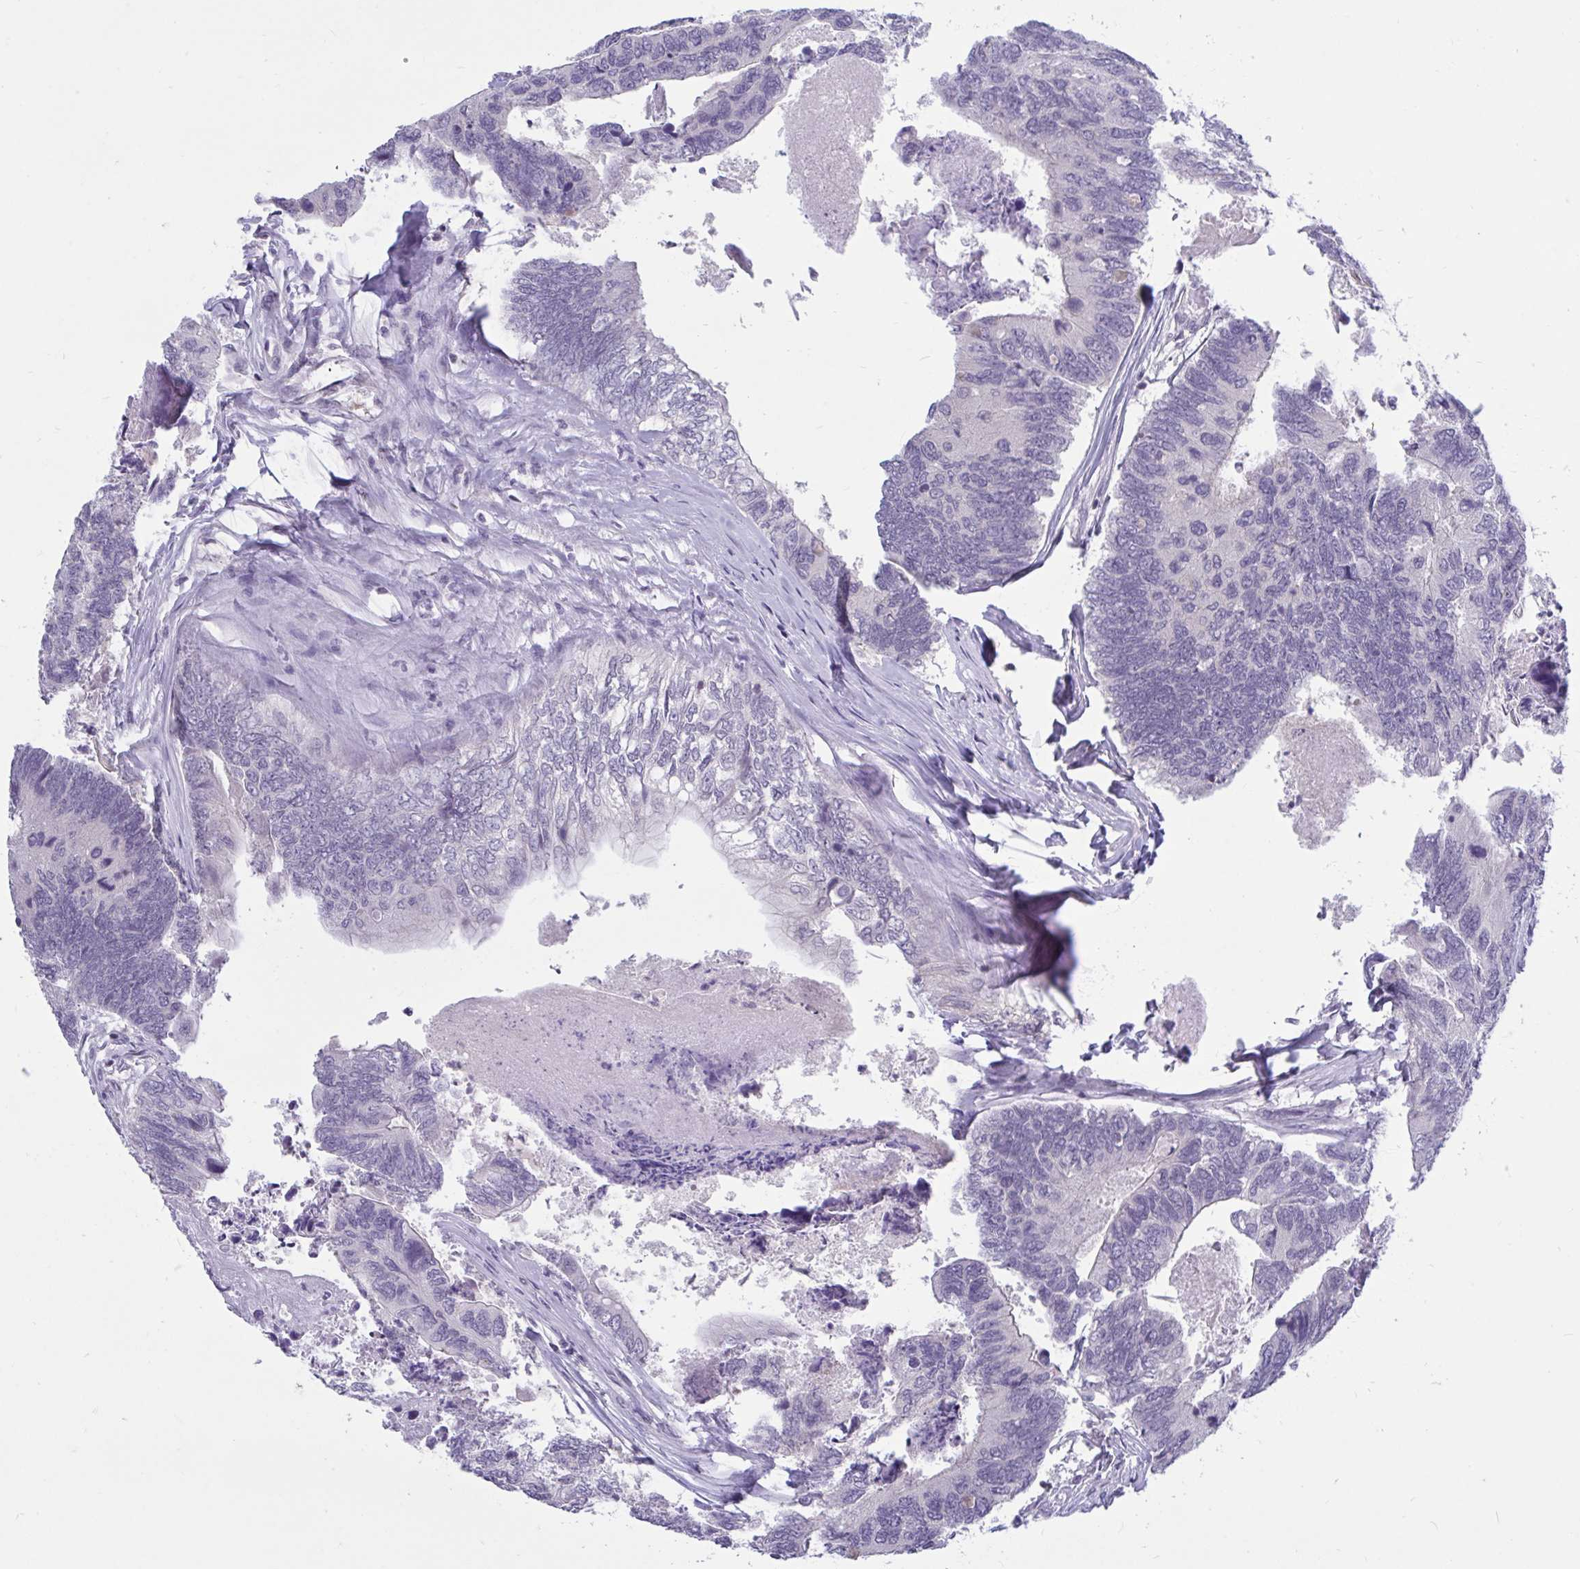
{"staining": {"intensity": "negative", "quantity": "none", "location": "none"}, "tissue": "colorectal cancer", "cell_type": "Tumor cells", "image_type": "cancer", "snomed": [{"axis": "morphology", "description": "Adenocarcinoma, NOS"}, {"axis": "topography", "description": "Colon"}], "caption": "Colorectal adenocarcinoma was stained to show a protein in brown. There is no significant positivity in tumor cells. (DAB immunohistochemistry (IHC), high magnification).", "gene": "ARPP19", "patient": {"sex": "female", "age": 67}}